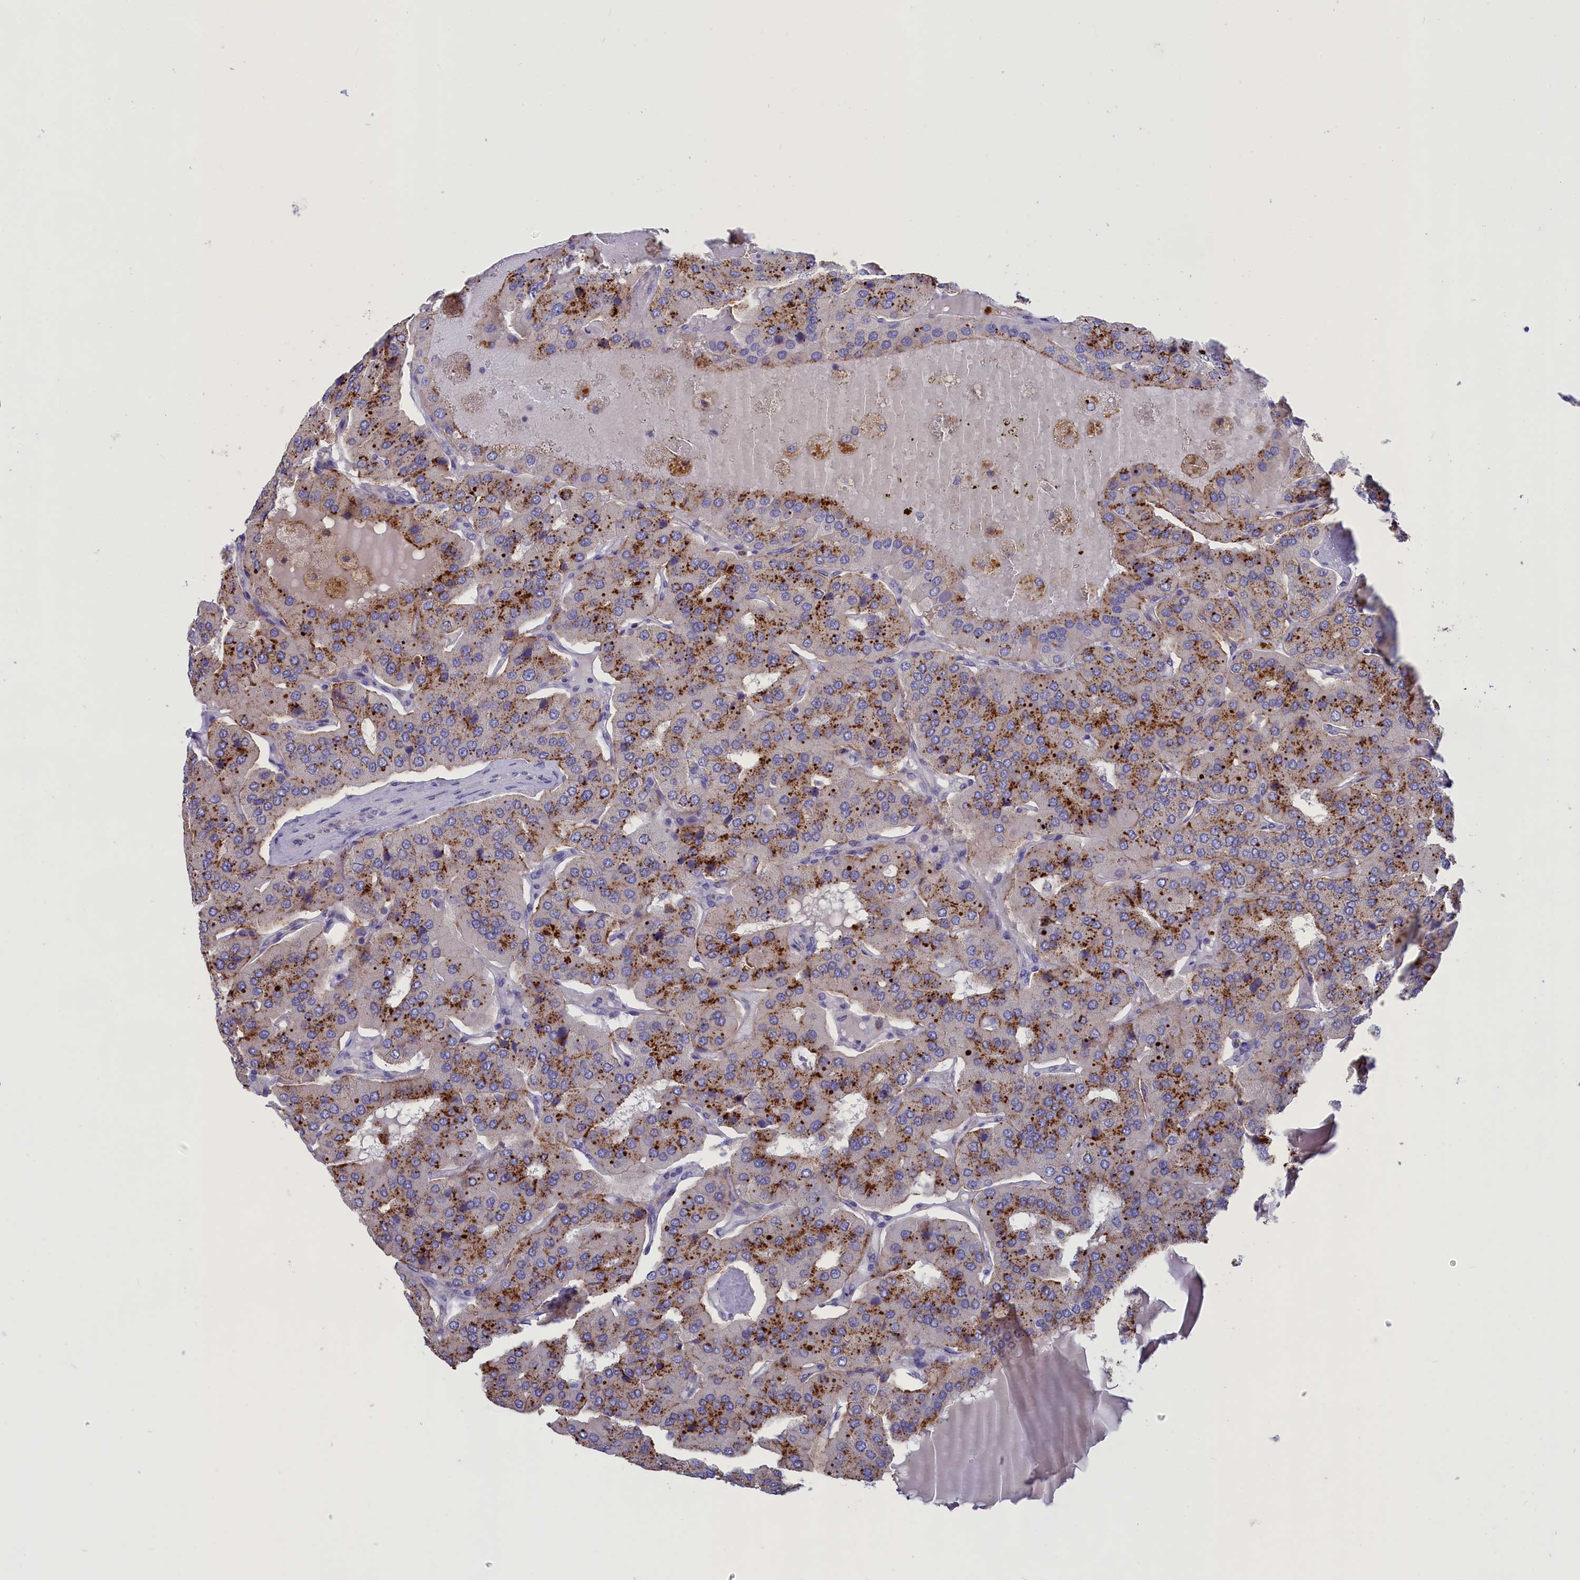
{"staining": {"intensity": "moderate", "quantity": ">75%", "location": "cytoplasmic/membranous"}, "tissue": "parathyroid gland", "cell_type": "Glandular cells", "image_type": "normal", "snomed": [{"axis": "morphology", "description": "Normal tissue, NOS"}, {"axis": "morphology", "description": "Adenoma, NOS"}, {"axis": "topography", "description": "Parathyroid gland"}], "caption": "Parathyroid gland stained with DAB IHC demonstrates medium levels of moderate cytoplasmic/membranous staining in approximately >75% of glandular cells. The staining was performed using DAB to visualize the protein expression in brown, while the nuclei were stained in blue with hematoxylin (Magnification: 20x).", "gene": "WDR6", "patient": {"sex": "female", "age": 86}}